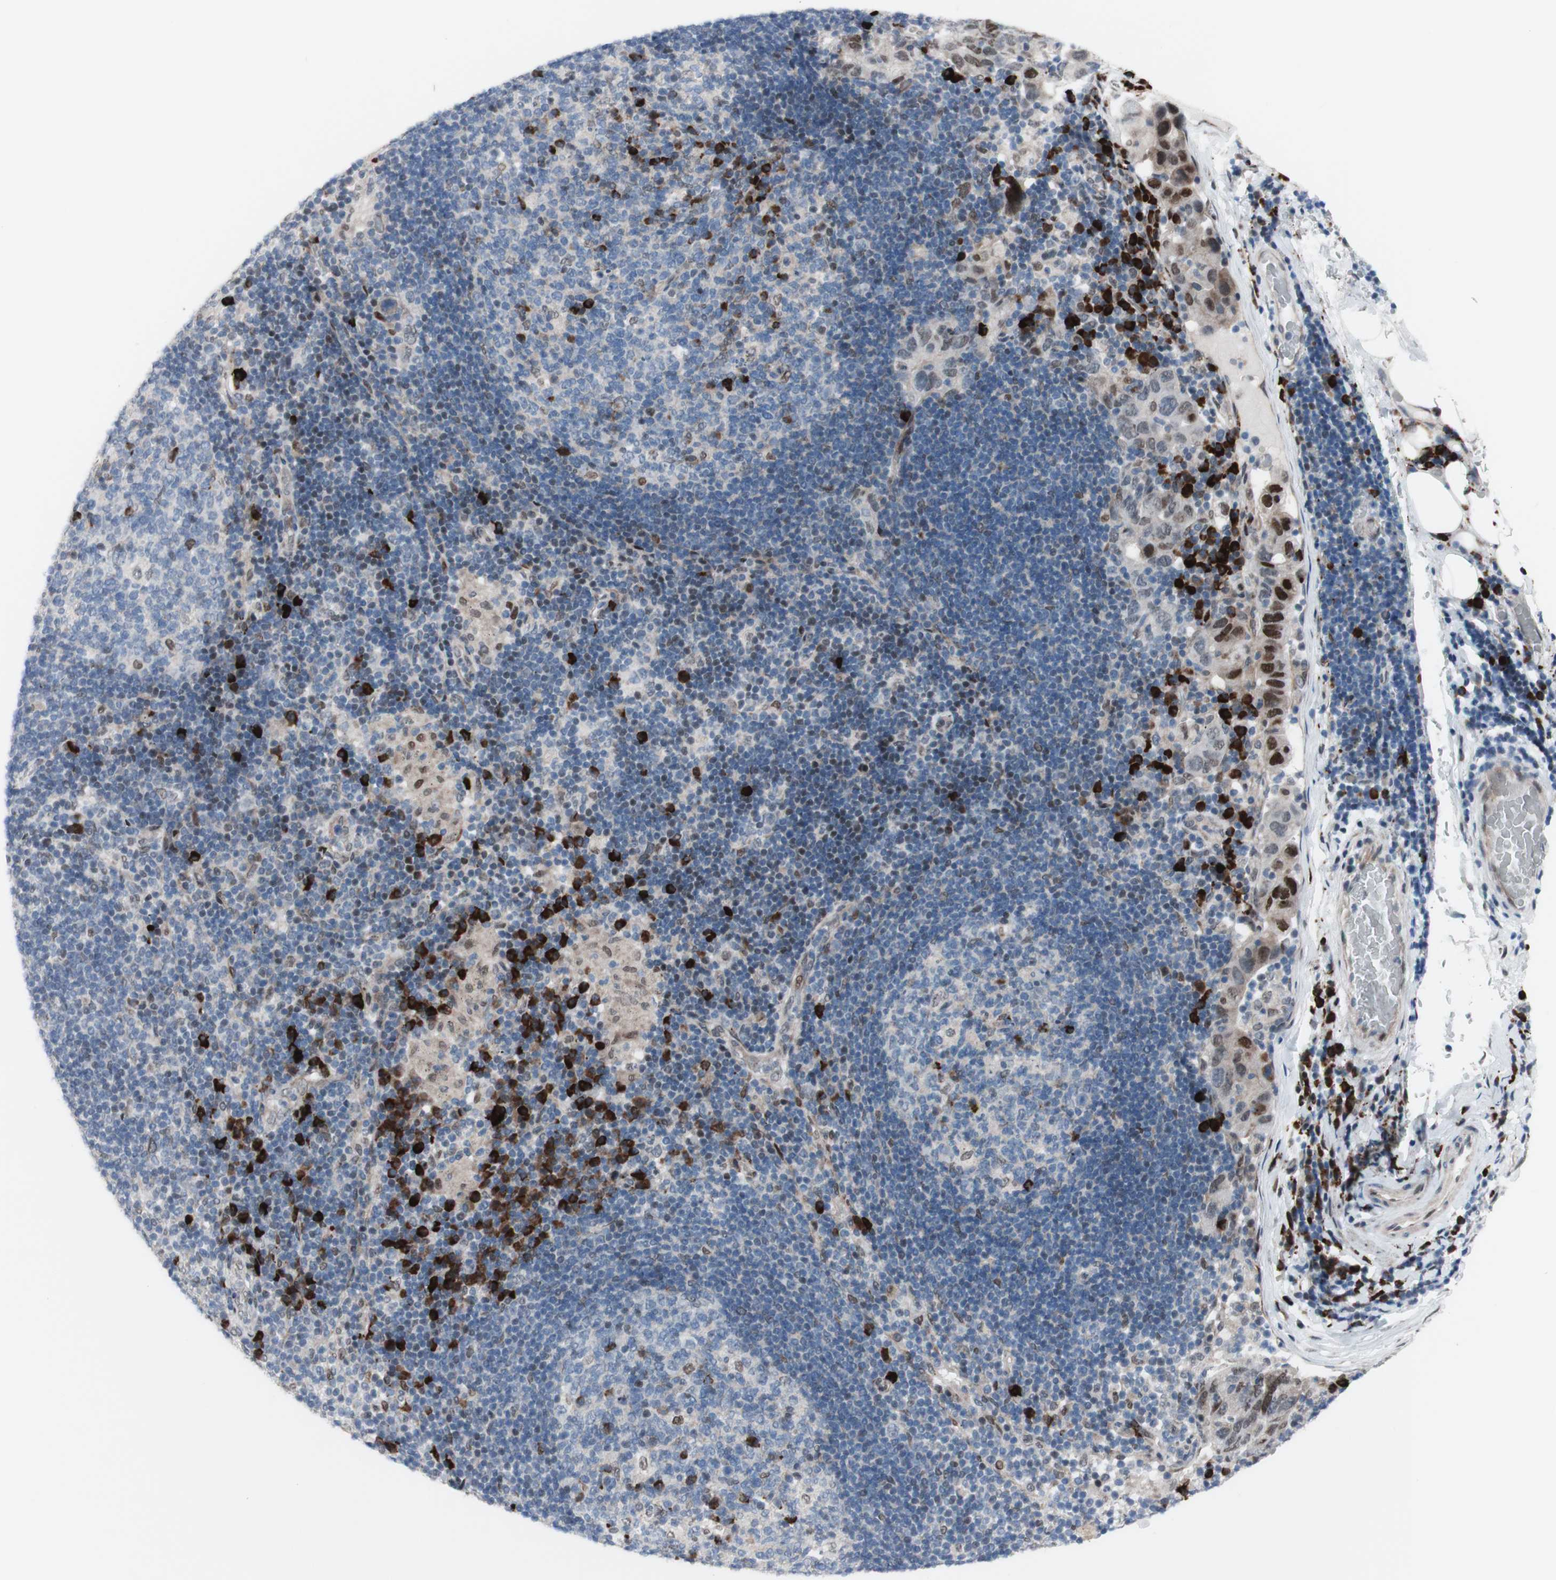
{"staining": {"intensity": "negative", "quantity": "none", "location": "none"}, "tissue": "adipose tissue", "cell_type": "Adipocytes", "image_type": "normal", "snomed": [{"axis": "morphology", "description": "Normal tissue, NOS"}, {"axis": "morphology", "description": "Adenocarcinoma, NOS"}, {"axis": "topography", "description": "Esophagus"}], "caption": "Photomicrograph shows no significant protein positivity in adipocytes of normal adipose tissue.", "gene": "PHTF2", "patient": {"sex": "male", "age": 62}}